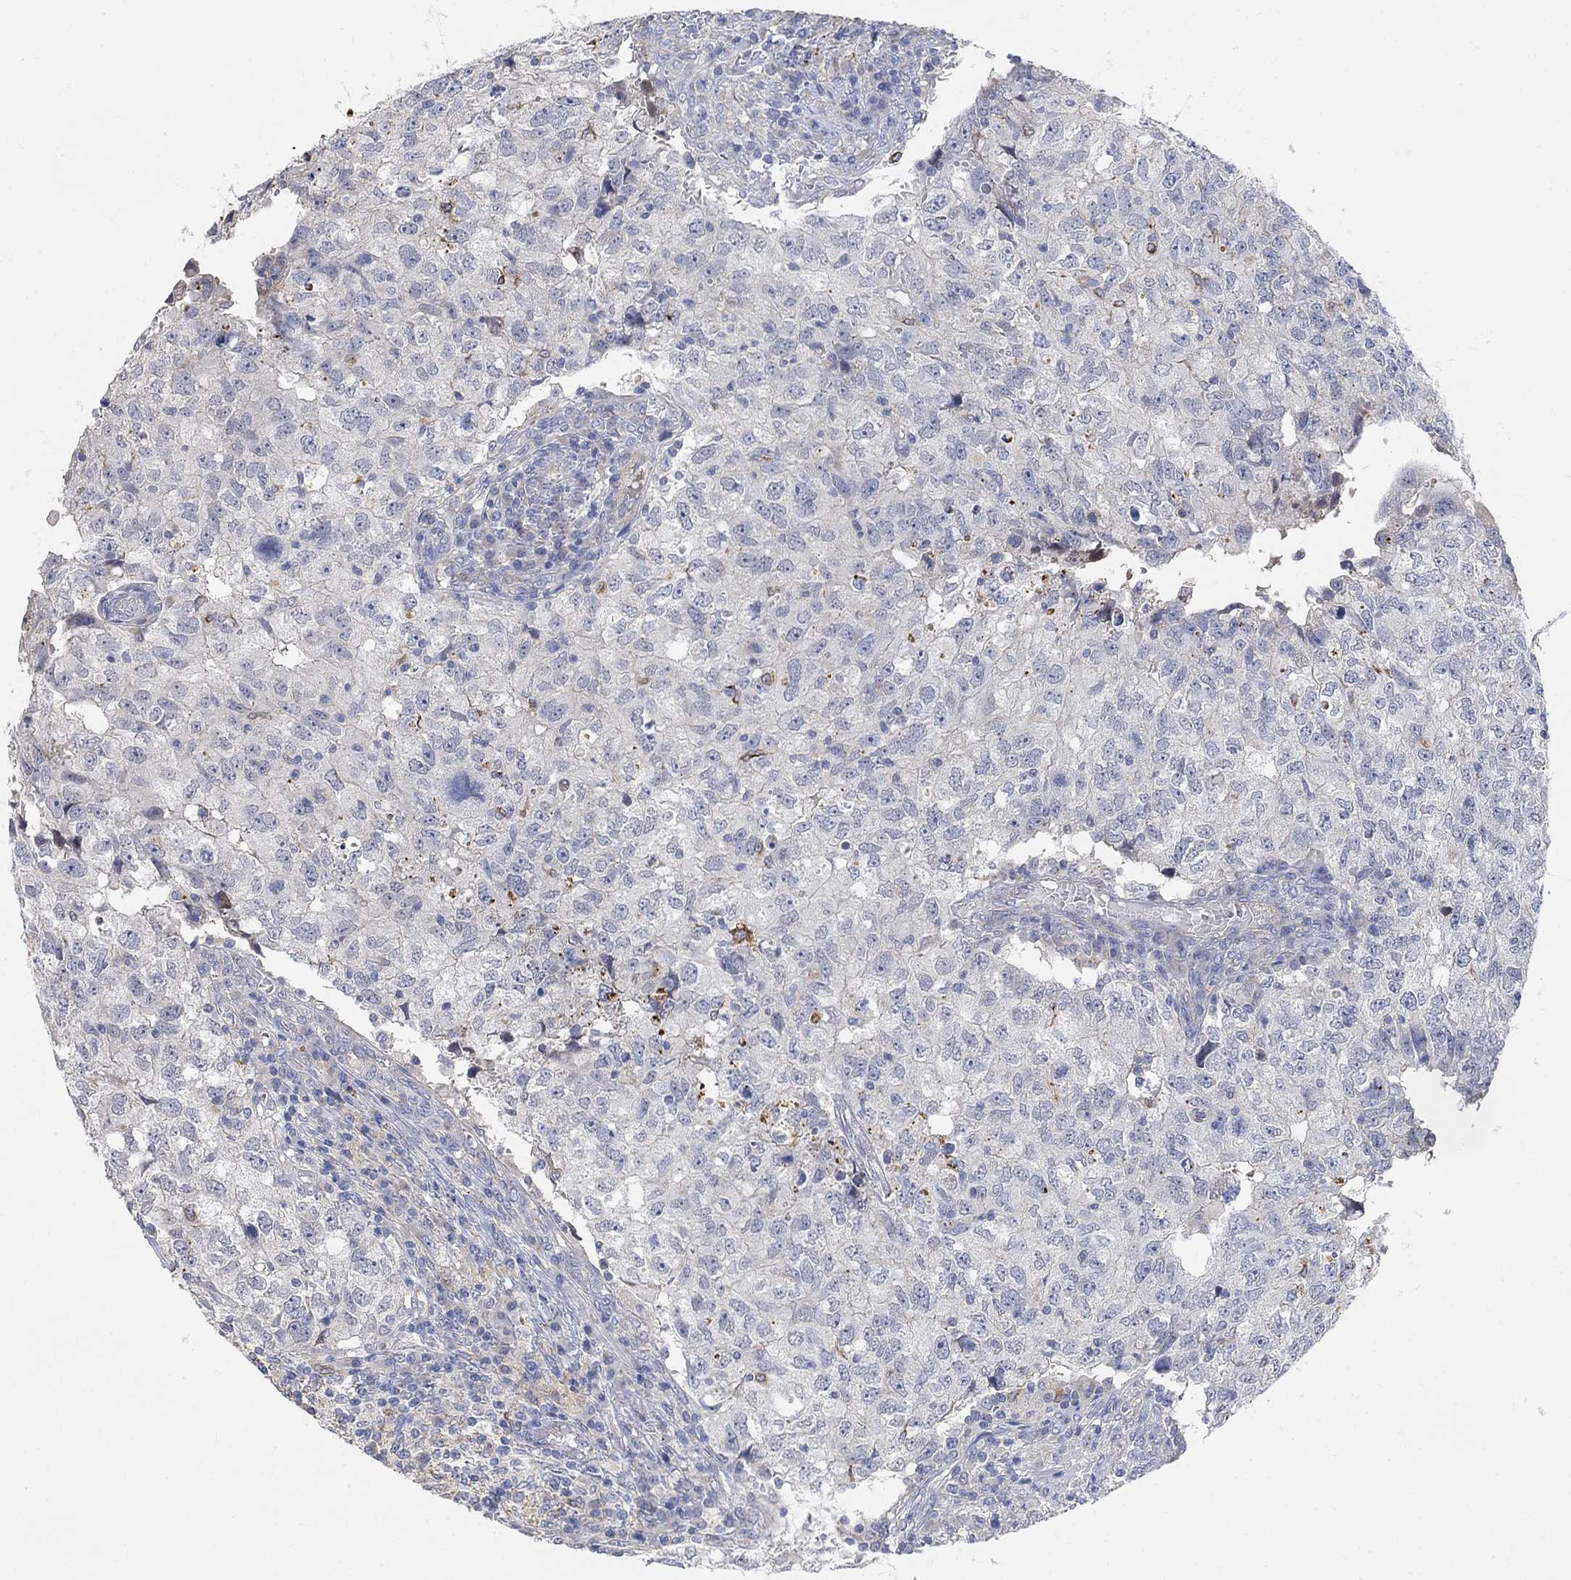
{"staining": {"intensity": "negative", "quantity": "none", "location": "none"}, "tissue": "breast cancer", "cell_type": "Tumor cells", "image_type": "cancer", "snomed": [{"axis": "morphology", "description": "Duct carcinoma"}, {"axis": "topography", "description": "Breast"}], "caption": "Immunohistochemical staining of human breast cancer (infiltrating ductal carcinoma) reveals no significant positivity in tumor cells.", "gene": "HCRTR1", "patient": {"sex": "female", "age": 30}}